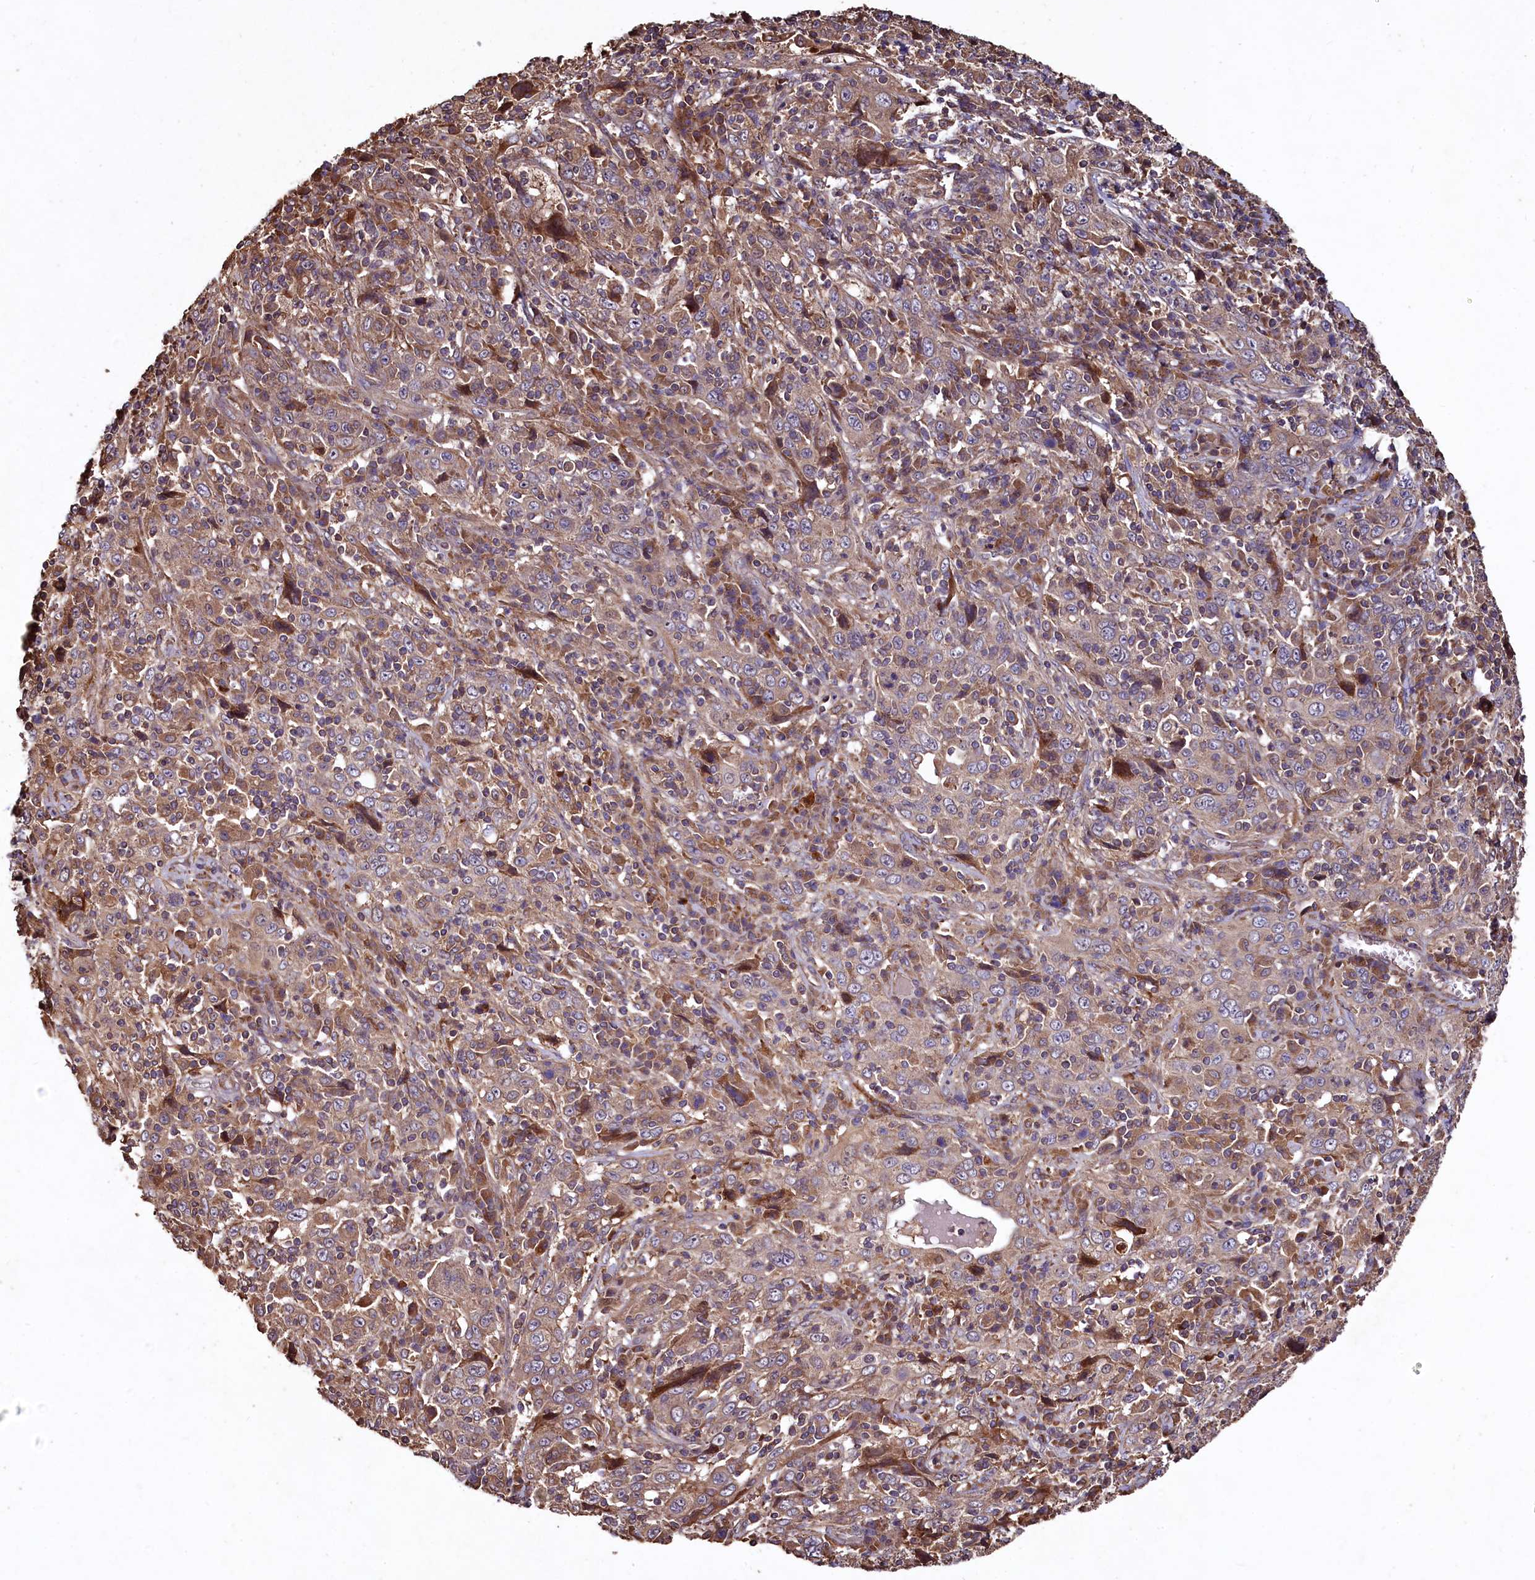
{"staining": {"intensity": "moderate", "quantity": "<25%", "location": "cytoplasmic/membranous"}, "tissue": "cervical cancer", "cell_type": "Tumor cells", "image_type": "cancer", "snomed": [{"axis": "morphology", "description": "Squamous cell carcinoma, NOS"}, {"axis": "topography", "description": "Cervix"}], "caption": "Human squamous cell carcinoma (cervical) stained with a protein marker reveals moderate staining in tumor cells.", "gene": "TMEM98", "patient": {"sex": "female", "age": 46}}